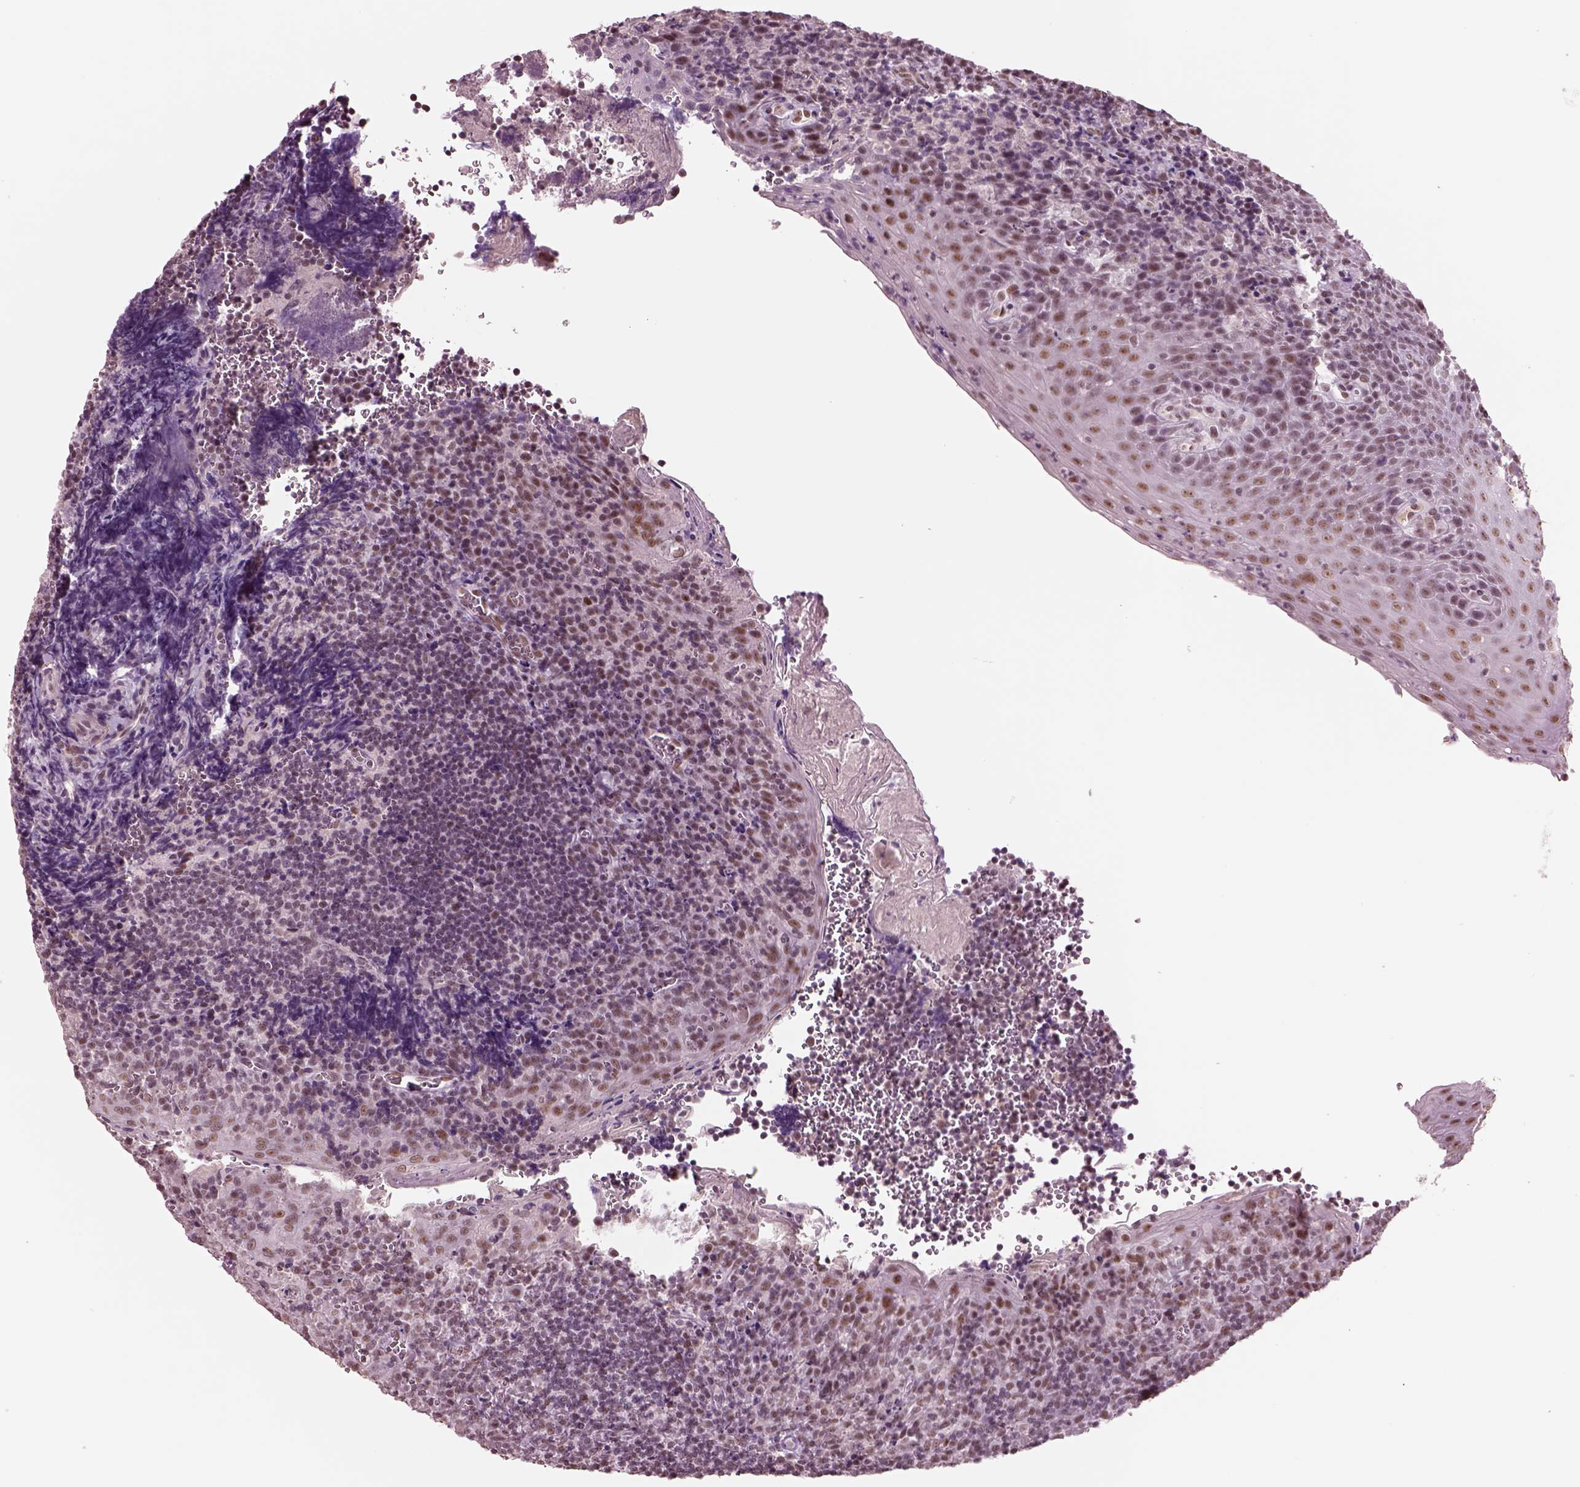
{"staining": {"intensity": "moderate", "quantity": "<25%", "location": "nuclear"}, "tissue": "tonsil", "cell_type": "Germinal center cells", "image_type": "normal", "snomed": [{"axis": "morphology", "description": "Normal tissue, NOS"}, {"axis": "morphology", "description": "Inflammation, NOS"}, {"axis": "topography", "description": "Tonsil"}], "caption": "Immunohistochemistry (IHC) (DAB) staining of benign tonsil reveals moderate nuclear protein expression in approximately <25% of germinal center cells. Using DAB (brown) and hematoxylin (blue) stains, captured at high magnification using brightfield microscopy.", "gene": "SEPHS1", "patient": {"sex": "female", "age": 31}}